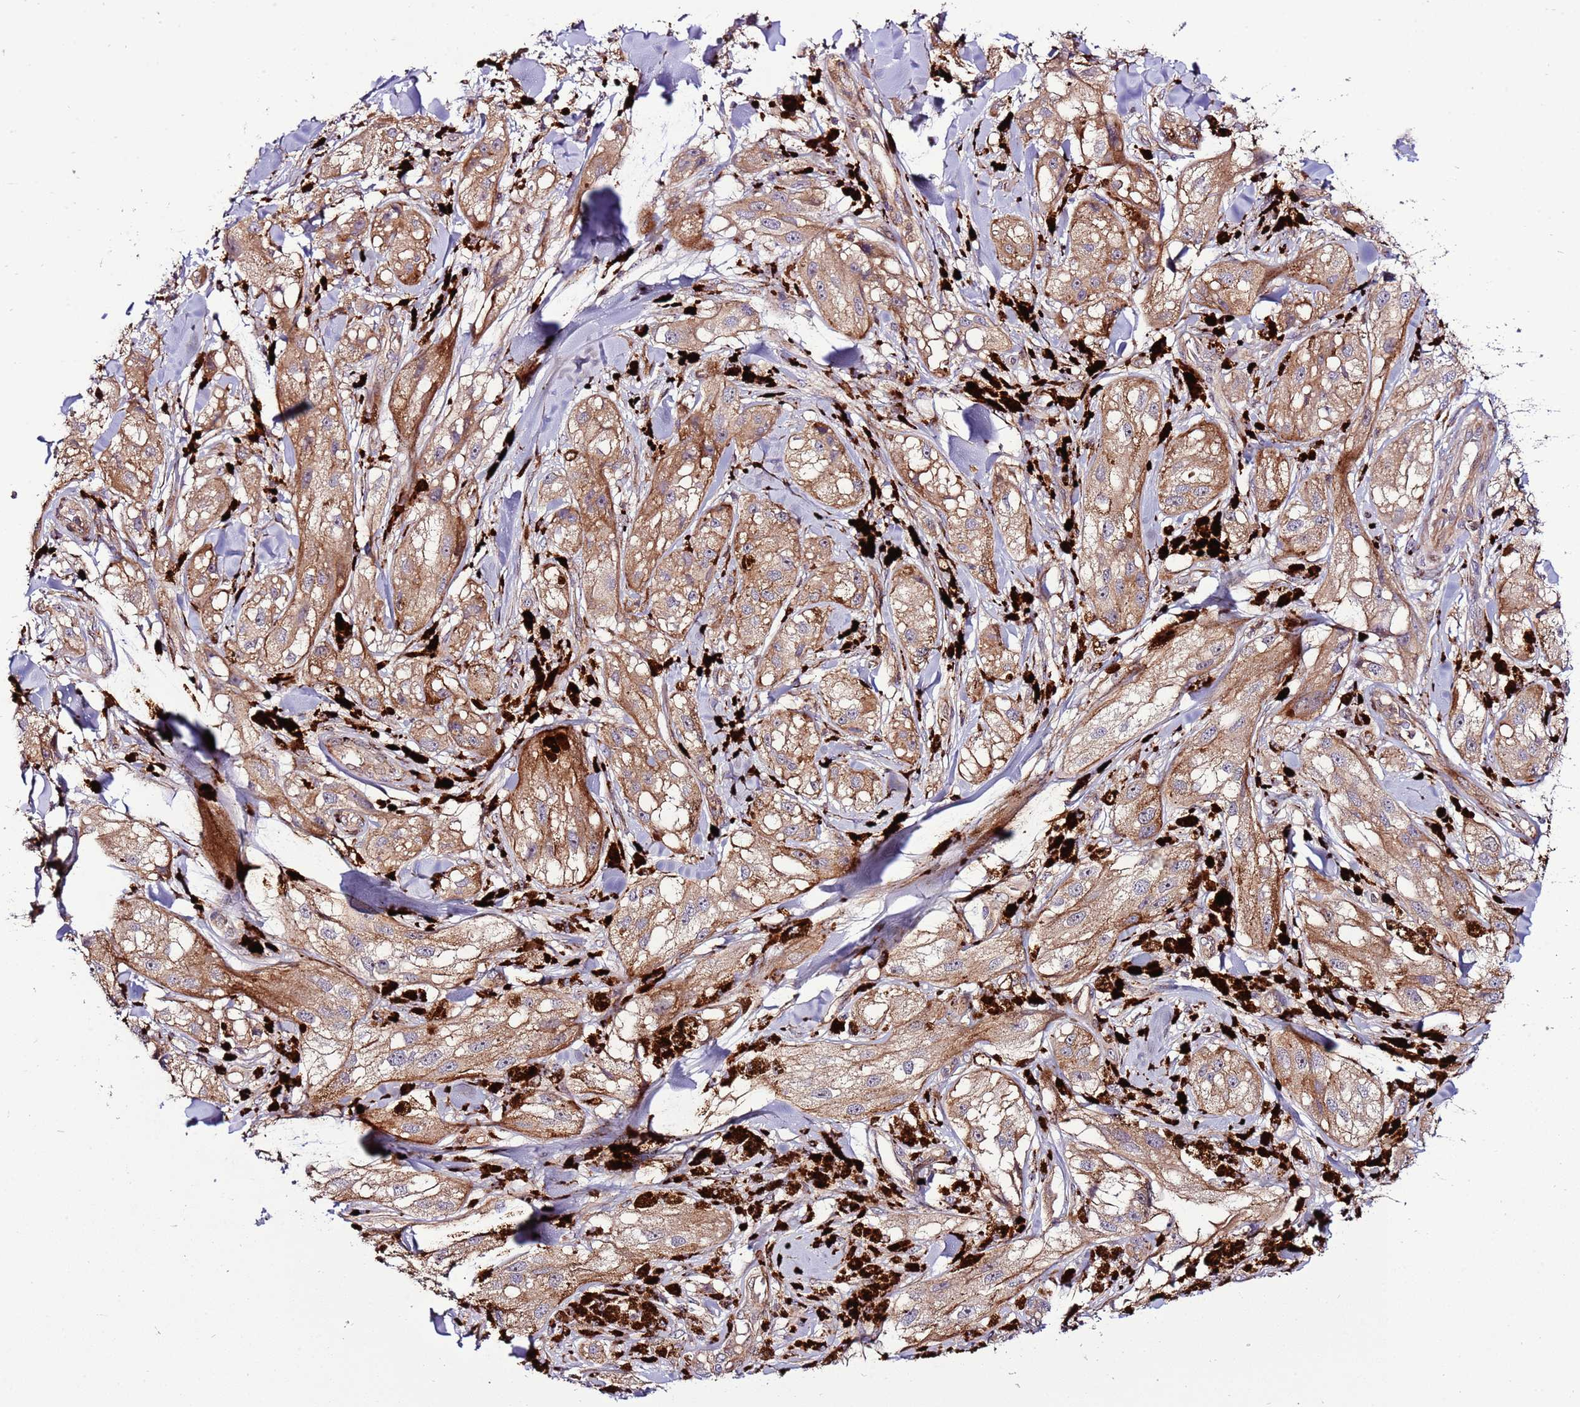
{"staining": {"intensity": "moderate", "quantity": ">75%", "location": "cytoplasmic/membranous"}, "tissue": "melanoma", "cell_type": "Tumor cells", "image_type": "cancer", "snomed": [{"axis": "morphology", "description": "Malignant melanoma, NOS"}, {"axis": "topography", "description": "Skin"}], "caption": "IHC histopathology image of human melanoma stained for a protein (brown), which reveals medium levels of moderate cytoplasmic/membranous expression in approximately >75% of tumor cells.", "gene": "ZNF624", "patient": {"sex": "male", "age": 88}}